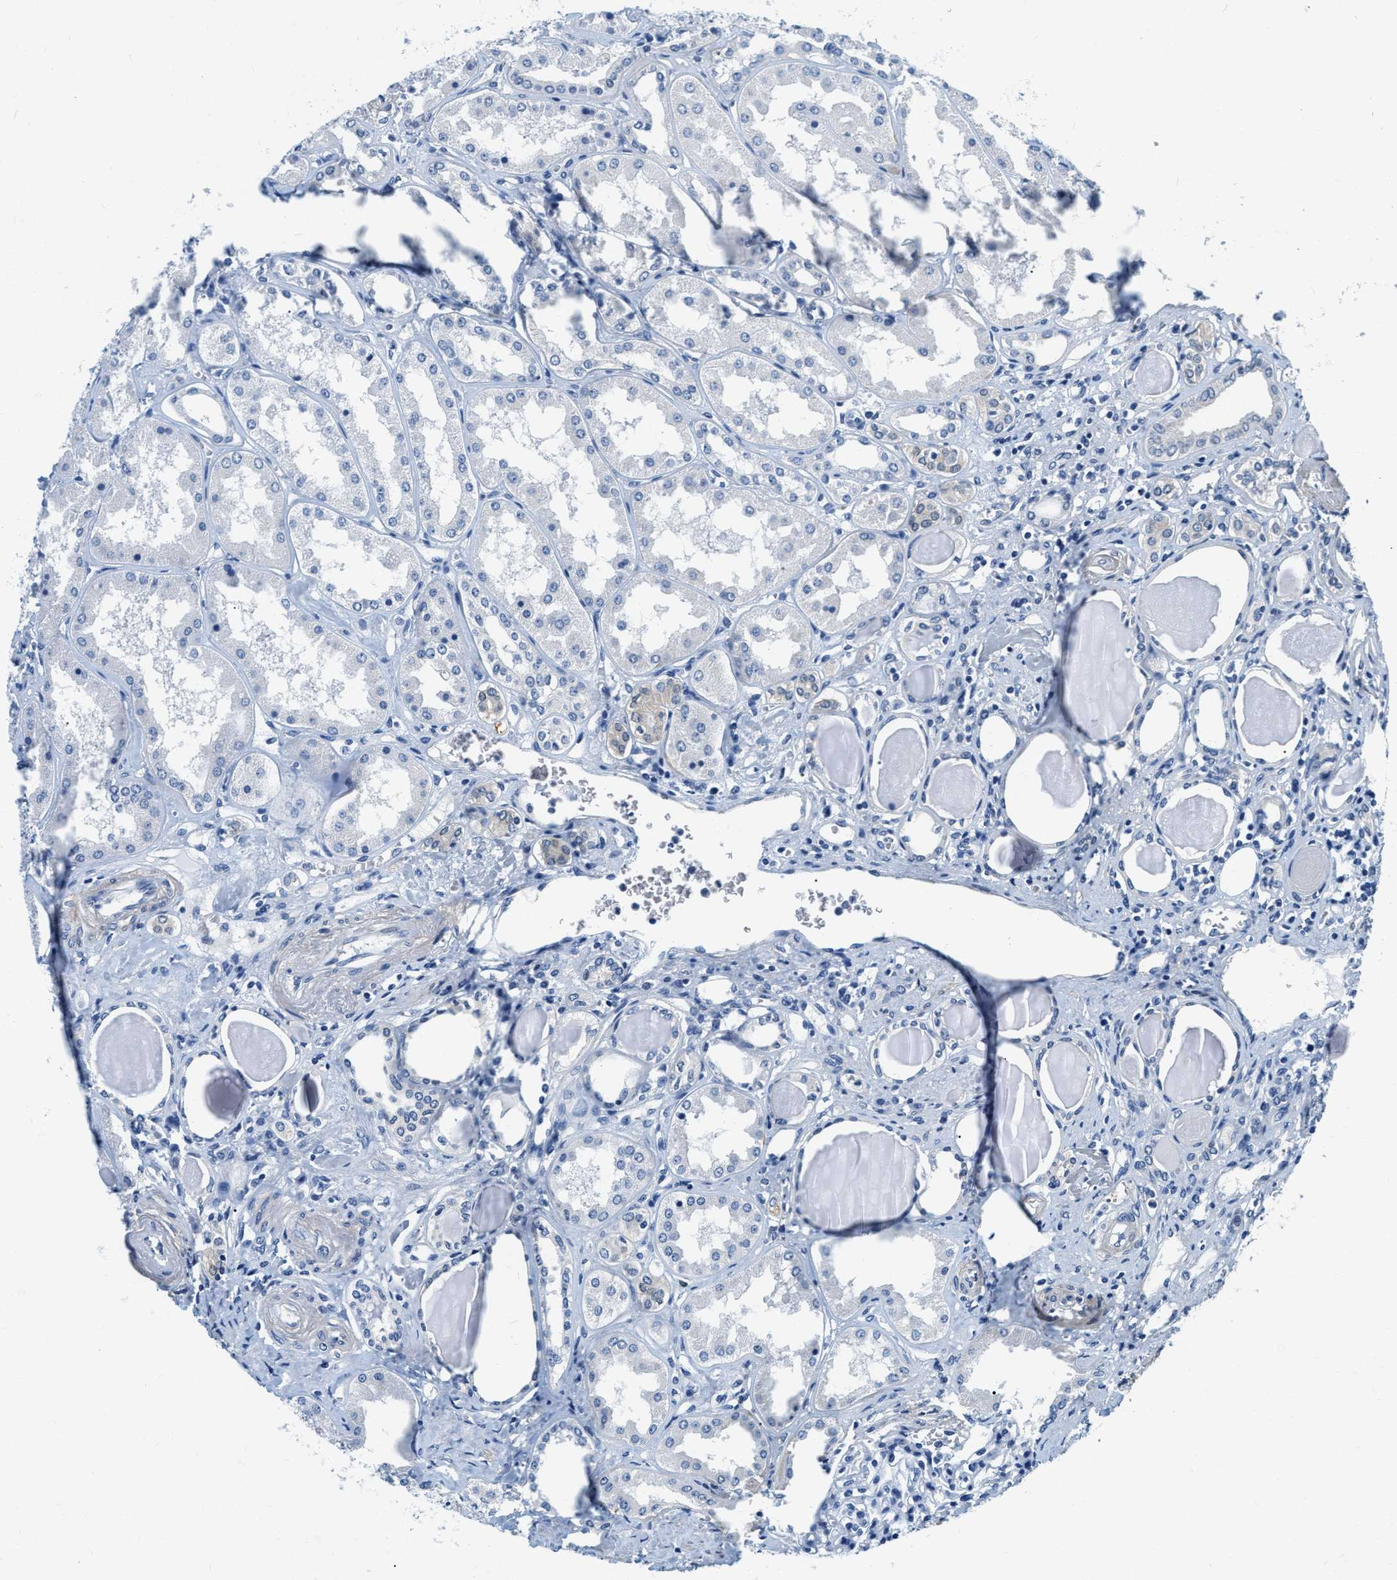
{"staining": {"intensity": "negative", "quantity": "none", "location": "none"}, "tissue": "kidney", "cell_type": "Cells in glomeruli", "image_type": "normal", "snomed": [{"axis": "morphology", "description": "Normal tissue, NOS"}, {"axis": "topography", "description": "Kidney"}], "caption": "Cells in glomeruli are negative for brown protein staining in benign kidney. The staining was performed using DAB (3,3'-diaminobenzidine) to visualize the protein expression in brown, while the nuclei were stained in blue with hematoxylin (Magnification: 20x).", "gene": "EIF2AK2", "patient": {"sex": "female", "age": 56}}